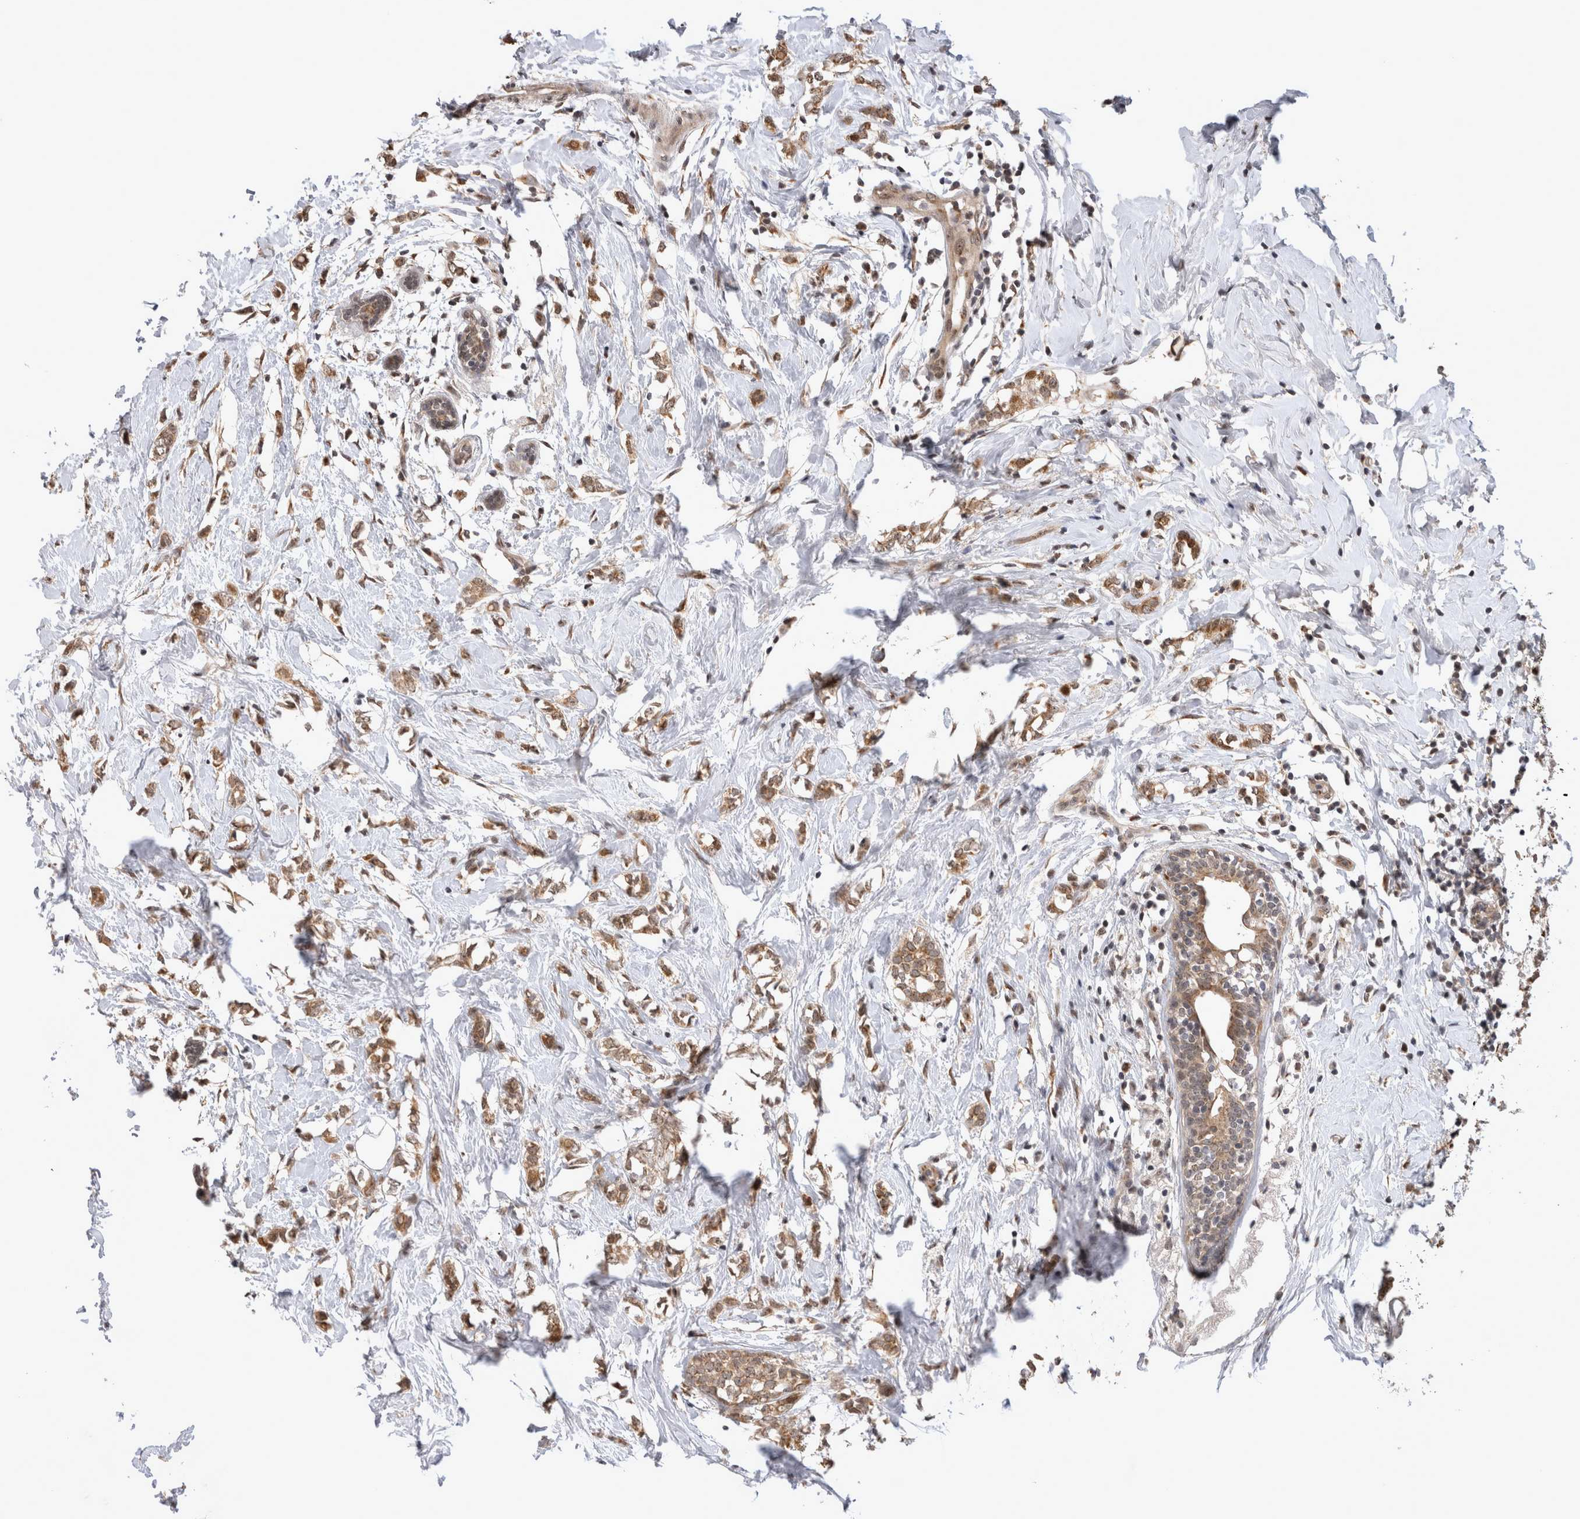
{"staining": {"intensity": "moderate", "quantity": ">75%", "location": "cytoplasmic/membranous,nuclear"}, "tissue": "breast cancer", "cell_type": "Tumor cells", "image_type": "cancer", "snomed": [{"axis": "morphology", "description": "Normal tissue, NOS"}, {"axis": "morphology", "description": "Lobular carcinoma"}, {"axis": "topography", "description": "Breast"}], "caption": "Immunohistochemistry (IHC) histopathology image of neoplastic tissue: human lobular carcinoma (breast) stained using IHC reveals medium levels of moderate protein expression localized specifically in the cytoplasmic/membranous and nuclear of tumor cells, appearing as a cytoplasmic/membranous and nuclear brown color.", "gene": "TMEM65", "patient": {"sex": "female", "age": 47}}